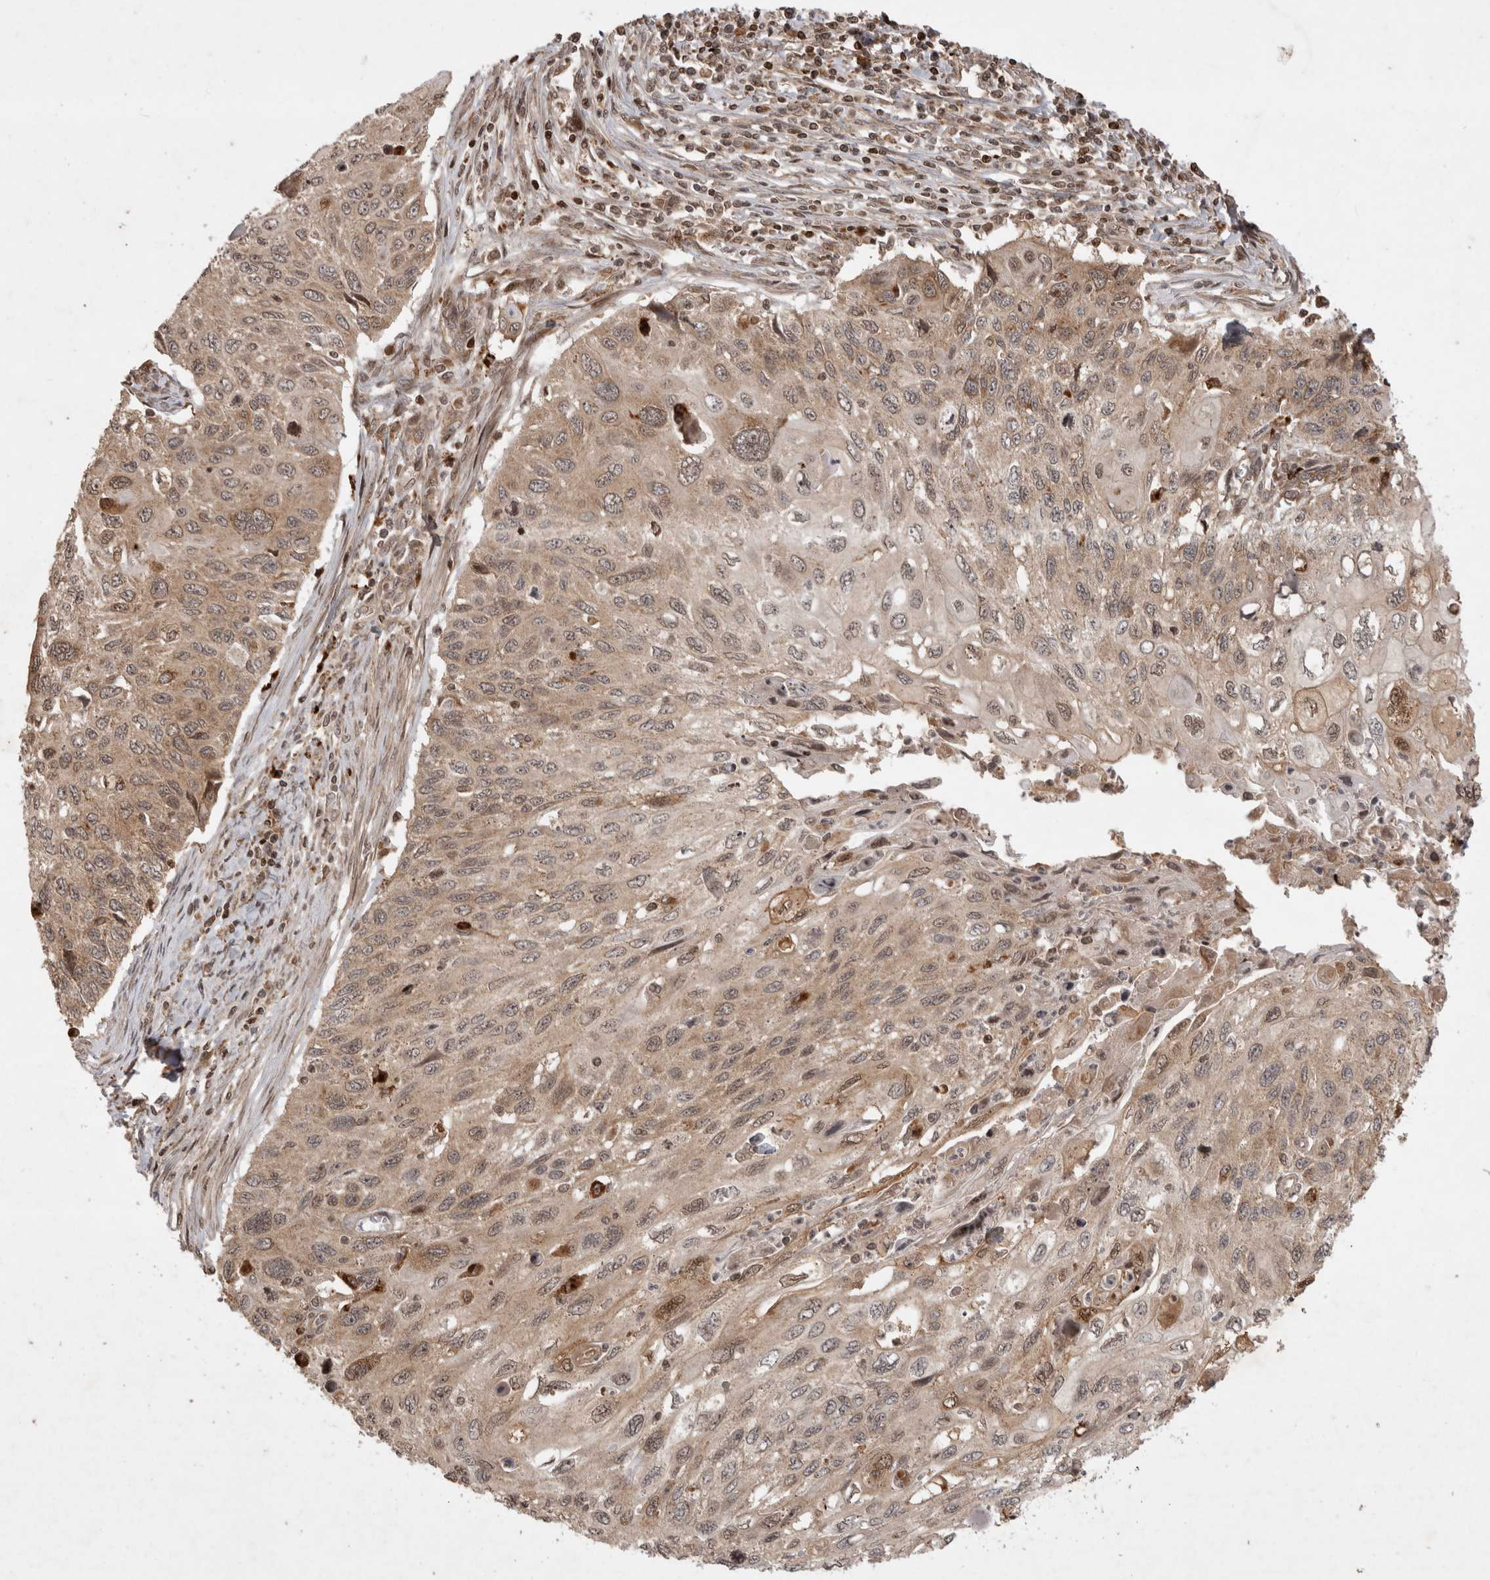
{"staining": {"intensity": "weak", "quantity": ">75%", "location": "cytoplasmic/membranous,nuclear"}, "tissue": "cervical cancer", "cell_type": "Tumor cells", "image_type": "cancer", "snomed": [{"axis": "morphology", "description": "Squamous cell carcinoma, NOS"}, {"axis": "topography", "description": "Cervix"}], "caption": "A low amount of weak cytoplasmic/membranous and nuclear expression is identified in about >75% of tumor cells in squamous cell carcinoma (cervical) tissue. The protein of interest is shown in brown color, while the nuclei are stained blue.", "gene": "FAM221A", "patient": {"sex": "female", "age": 70}}